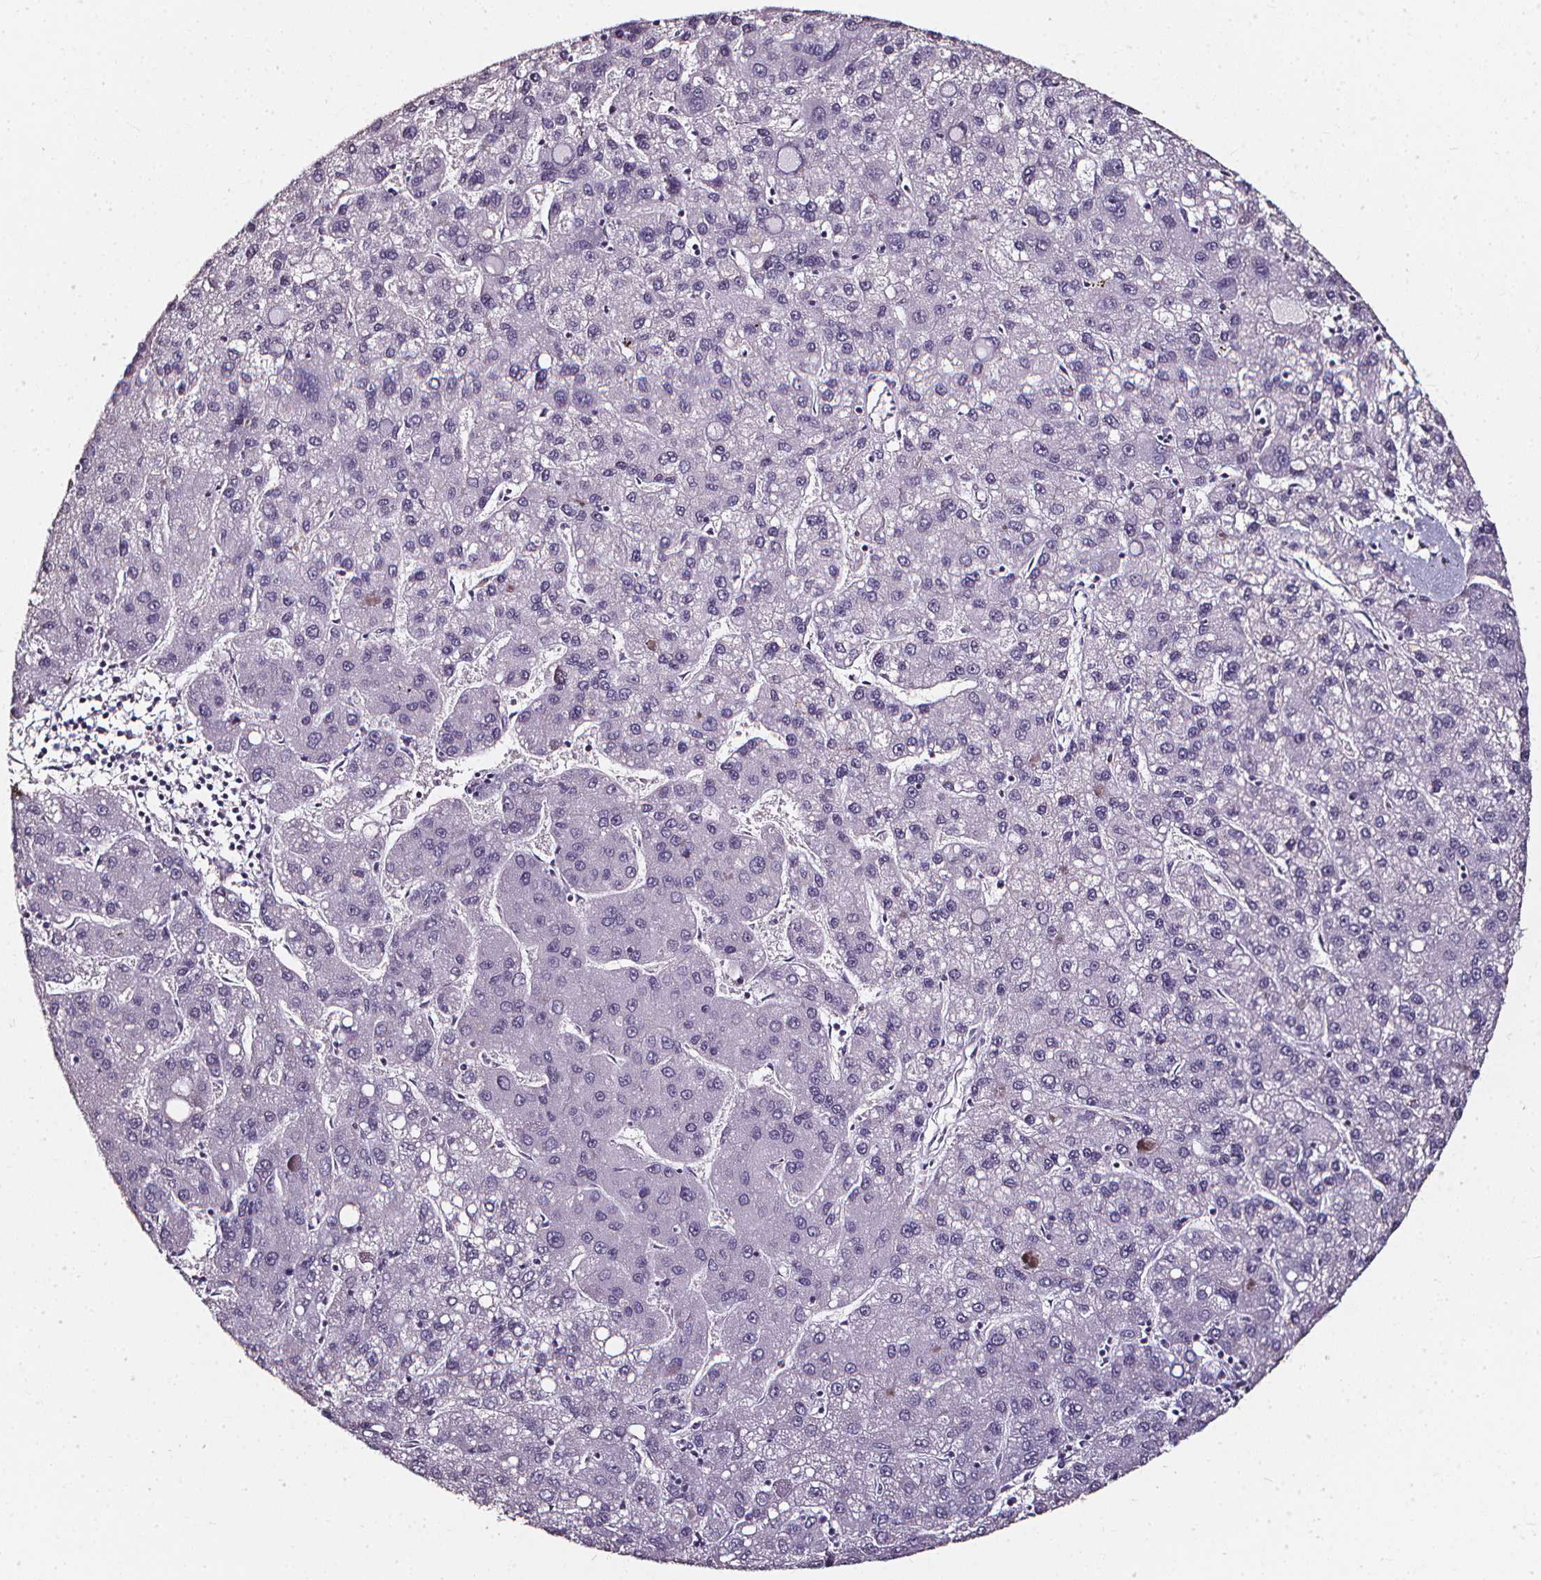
{"staining": {"intensity": "negative", "quantity": "none", "location": "none"}, "tissue": "liver cancer", "cell_type": "Tumor cells", "image_type": "cancer", "snomed": [{"axis": "morphology", "description": "Carcinoma, Hepatocellular, NOS"}, {"axis": "topography", "description": "Liver"}], "caption": "Histopathology image shows no protein expression in tumor cells of liver cancer tissue.", "gene": "DEFA5", "patient": {"sex": "female", "age": 82}}